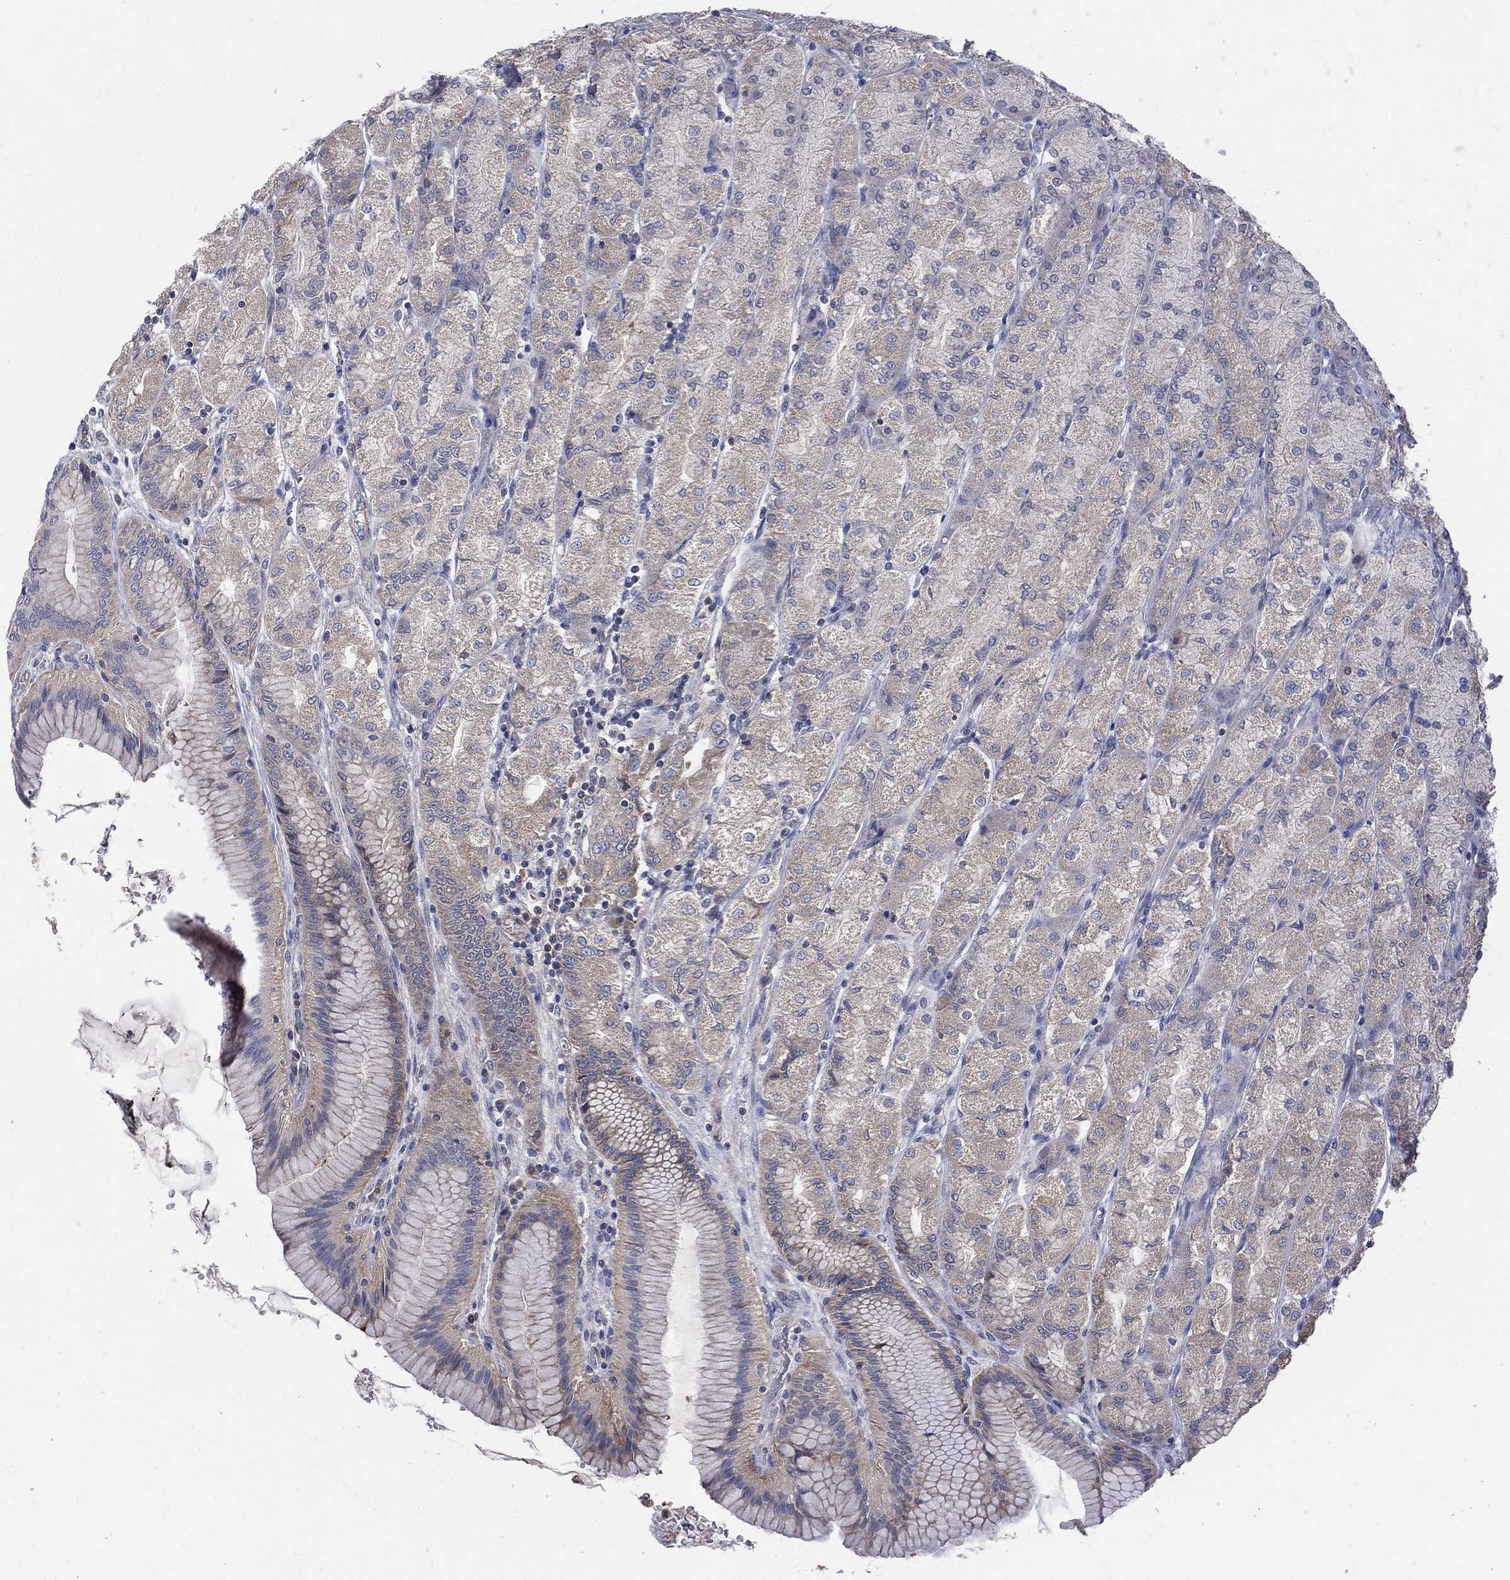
{"staining": {"intensity": "moderate", "quantity": "<25%", "location": "cytoplasmic/membranous"}, "tissue": "stomach", "cell_type": "Glandular cells", "image_type": "normal", "snomed": [{"axis": "morphology", "description": "Normal tissue, NOS"}, {"axis": "morphology", "description": "Adenocarcinoma, NOS"}, {"axis": "morphology", "description": "Adenocarcinoma, High grade"}, {"axis": "topography", "description": "Stomach, upper"}, {"axis": "topography", "description": "Stomach"}], "caption": "Protein expression by immunohistochemistry (IHC) shows moderate cytoplasmic/membranous expression in about <25% of glandular cells in benign stomach.", "gene": "POMZP3", "patient": {"sex": "female", "age": 65}}